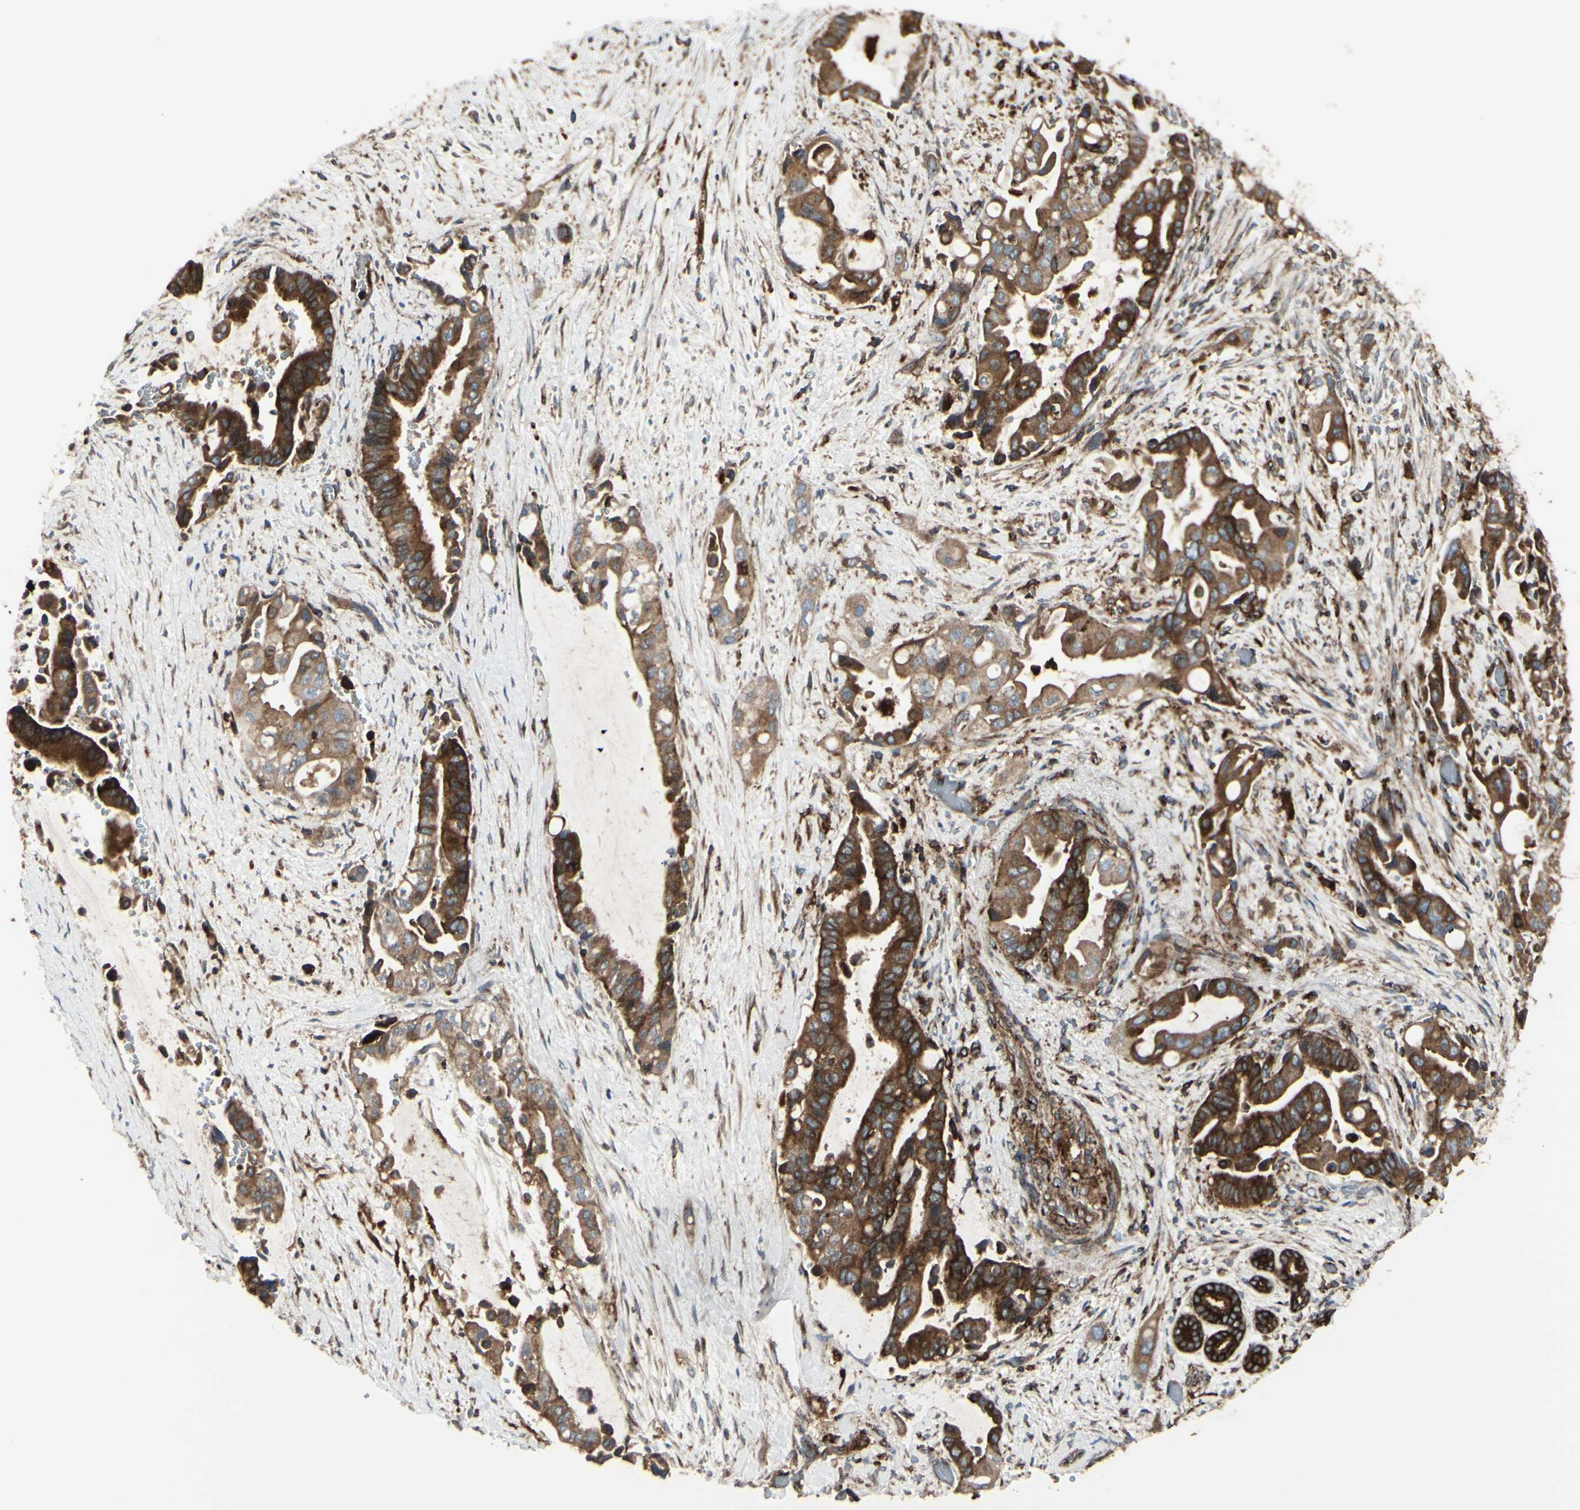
{"staining": {"intensity": "strong", "quantity": ">75%", "location": "cytoplasmic/membranous"}, "tissue": "liver cancer", "cell_type": "Tumor cells", "image_type": "cancer", "snomed": [{"axis": "morphology", "description": "Cholangiocarcinoma"}, {"axis": "topography", "description": "Liver"}], "caption": "Liver cancer (cholangiocarcinoma) tissue shows strong cytoplasmic/membranous positivity in about >75% of tumor cells, visualized by immunohistochemistry.", "gene": "NAPA", "patient": {"sex": "female", "age": 61}}